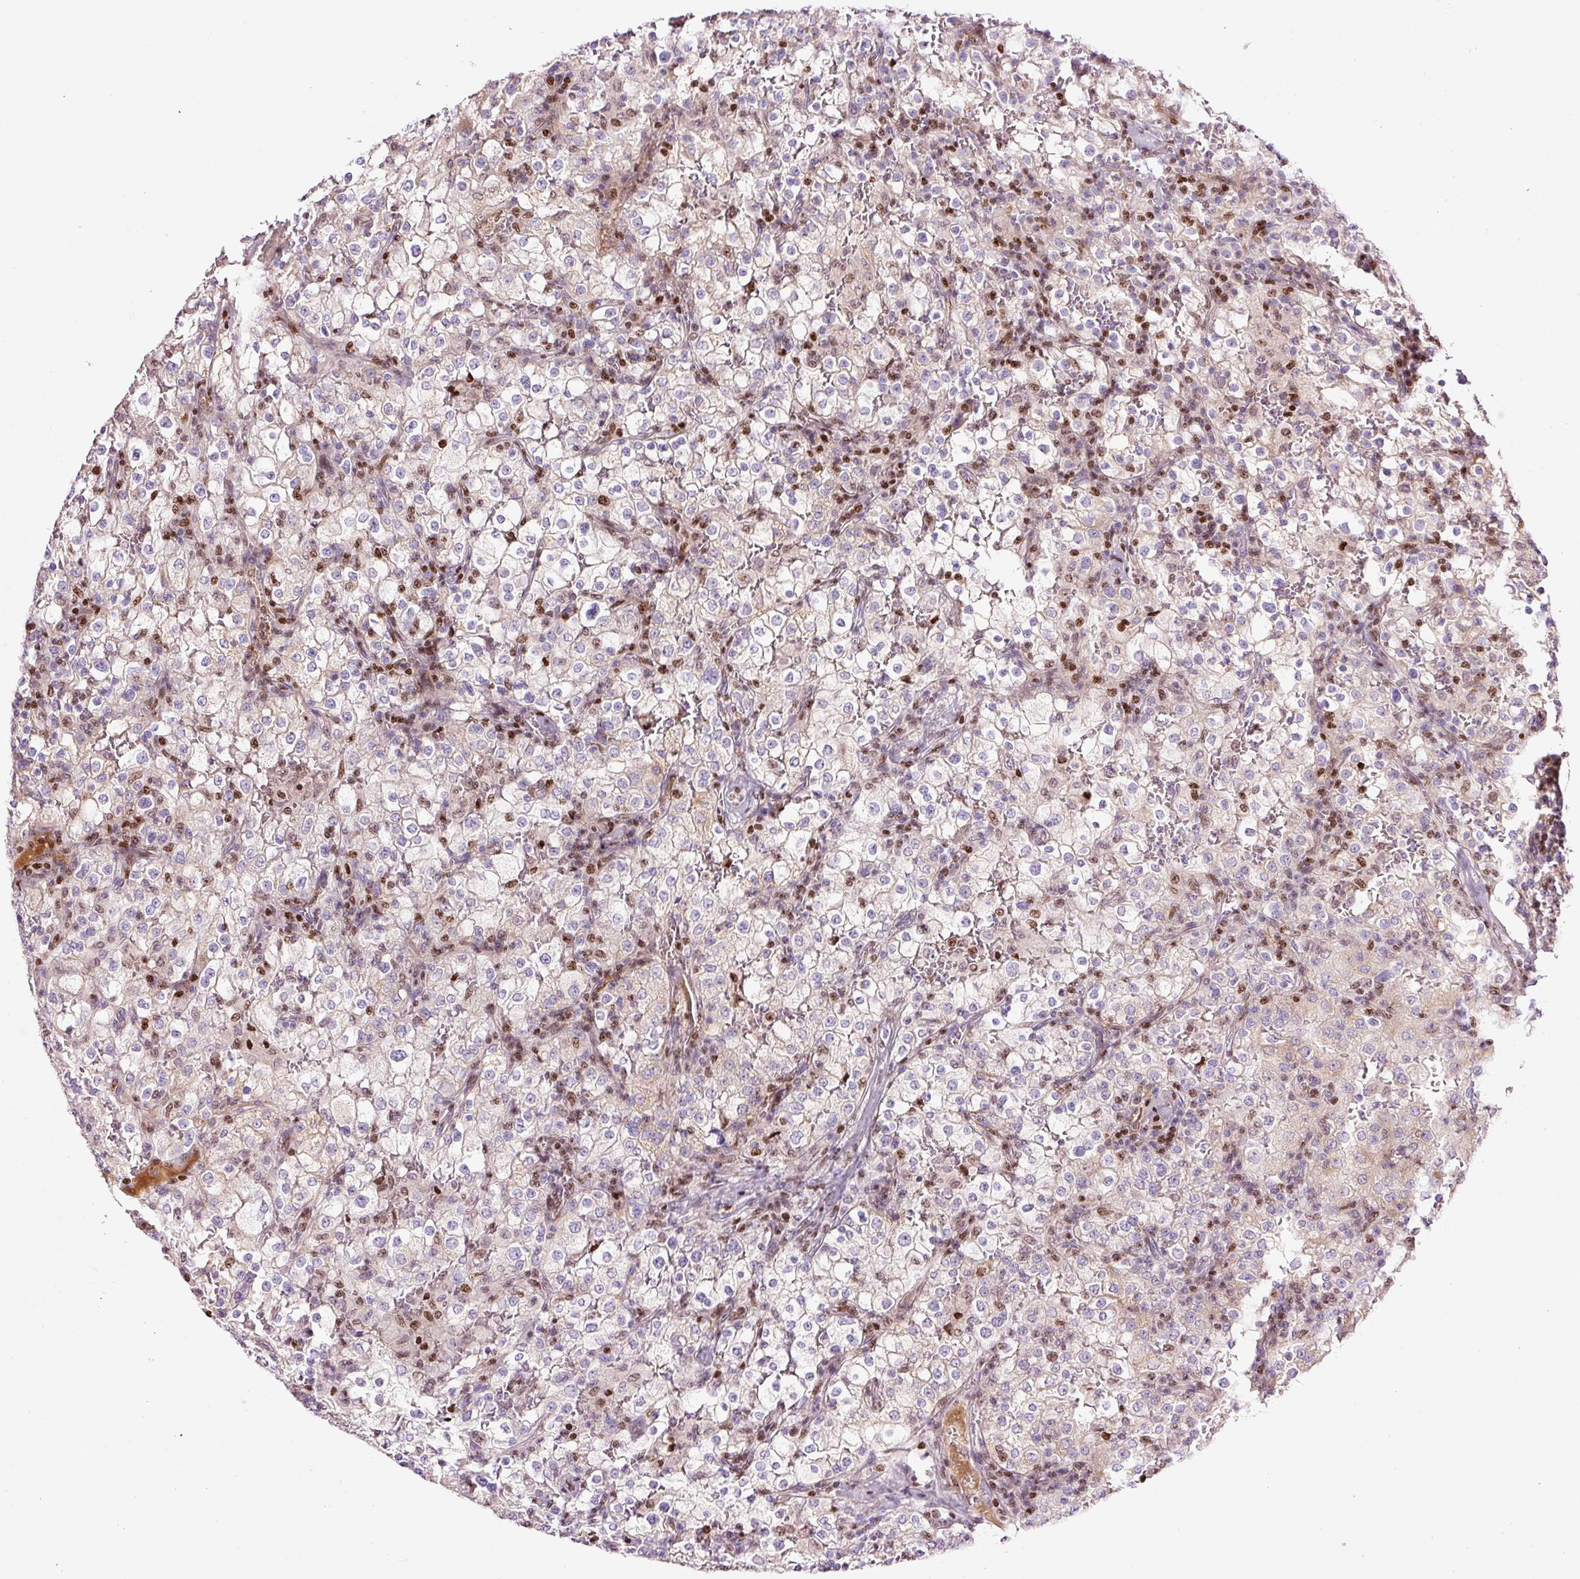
{"staining": {"intensity": "negative", "quantity": "none", "location": "none"}, "tissue": "renal cancer", "cell_type": "Tumor cells", "image_type": "cancer", "snomed": [{"axis": "morphology", "description": "Adenocarcinoma, NOS"}, {"axis": "topography", "description": "Kidney"}], "caption": "The photomicrograph demonstrates no staining of tumor cells in adenocarcinoma (renal).", "gene": "TMEM8B", "patient": {"sex": "female", "age": 74}}